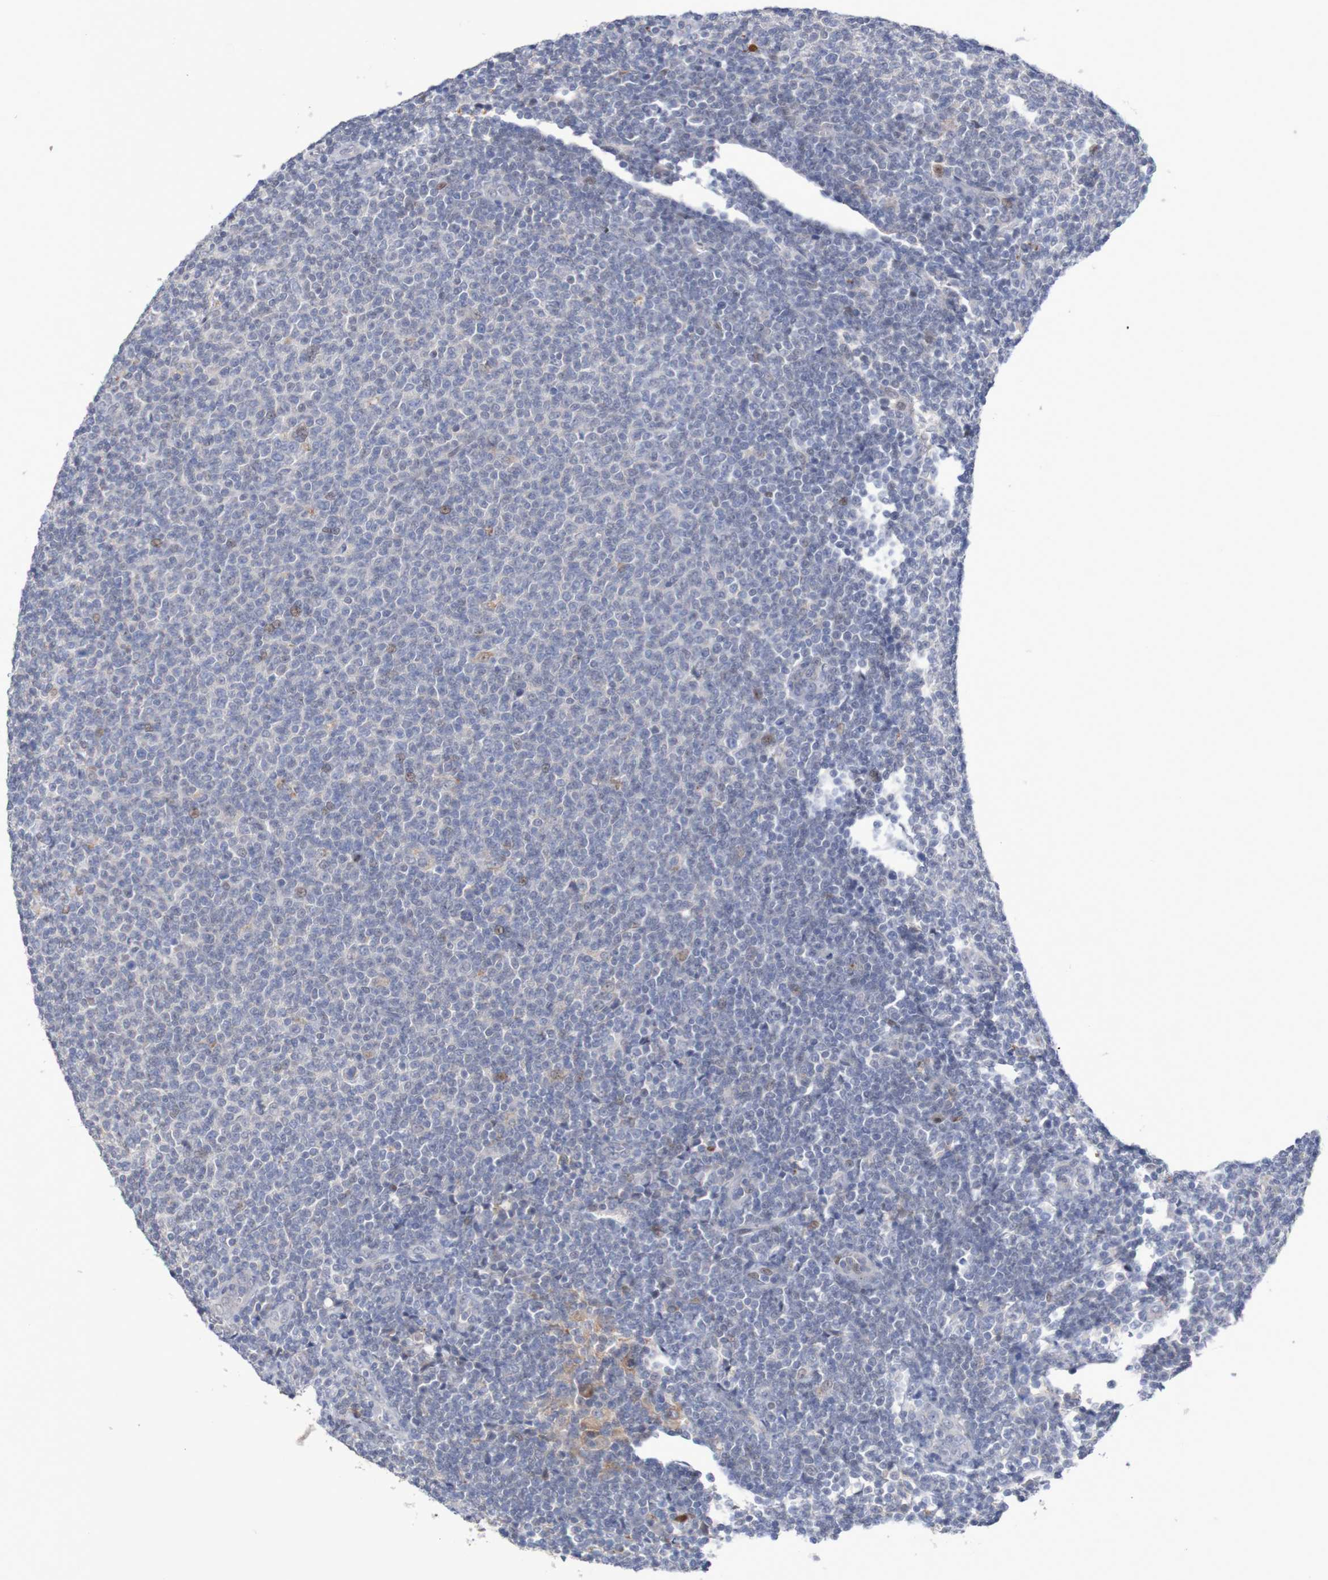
{"staining": {"intensity": "negative", "quantity": "none", "location": "none"}, "tissue": "lymphoma", "cell_type": "Tumor cells", "image_type": "cancer", "snomed": [{"axis": "morphology", "description": "Malignant lymphoma, non-Hodgkin's type, Low grade"}, {"axis": "topography", "description": "Lymph node"}], "caption": "DAB immunohistochemical staining of lymphoma shows no significant staining in tumor cells. (DAB (3,3'-diaminobenzidine) IHC visualized using brightfield microscopy, high magnification).", "gene": "FBP2", "patient": {"sex": "male", "age": 66}}